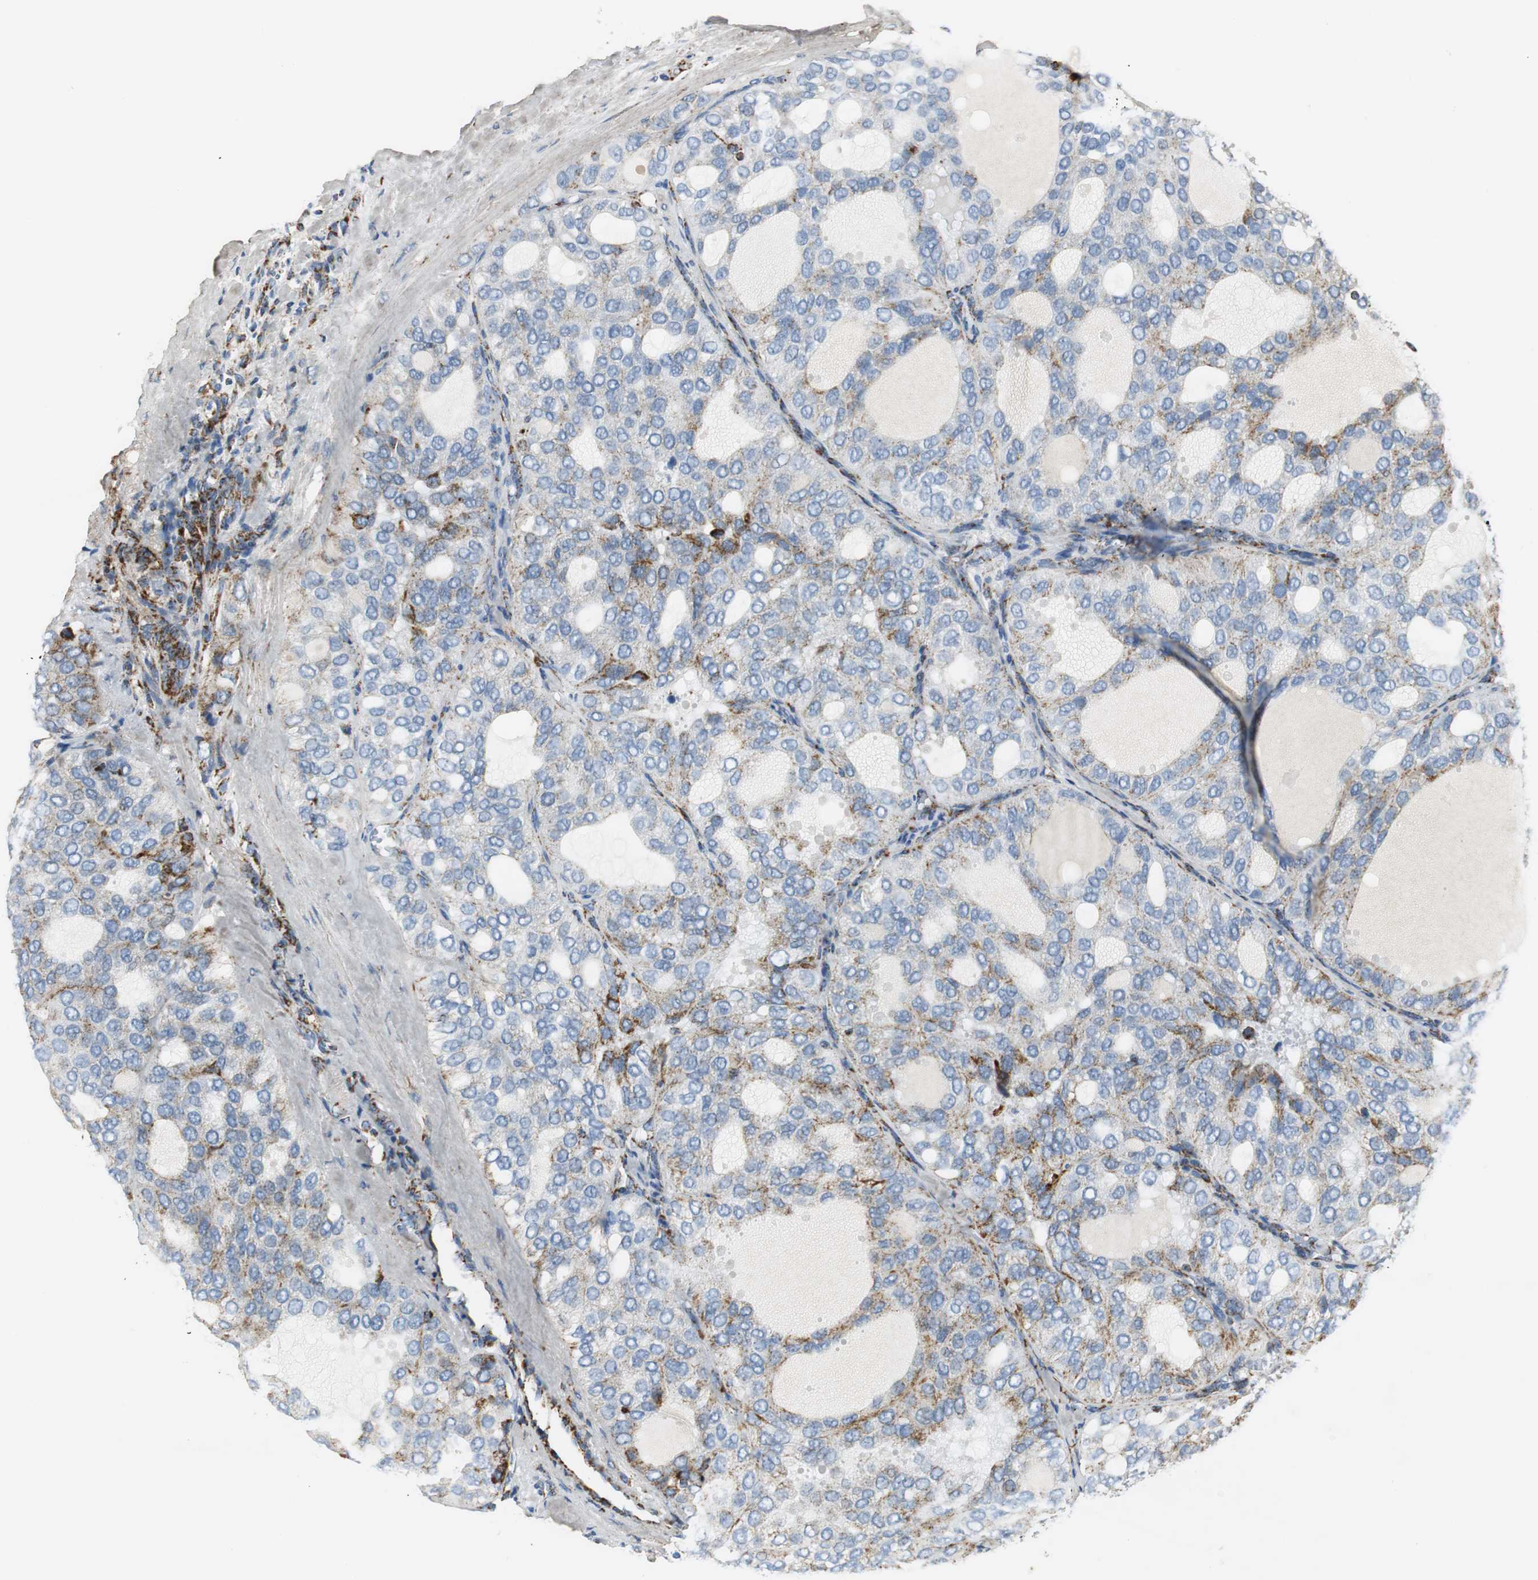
{"staining": {"intensity": "strong", "quantity": "<25%", "location": "cytoplasmic/membranous"}, "tissue": "thyroid cancer", "cell_type": "Tumor cells", "image_type": "cancer", "snomed": [{"axis": "morphology", "description": "Follicular adenoma carcinoma, NOS"}, {"axis": "topography", "description": "Thyroid gland"}], "caption": "A medium amount of strong cytoplasmic/membranous staining is present in approximately <25% of tumor cells in thyroid follicular adenoma carcinoma tissue.", "gene": "C1QTNF7", "patient": {"sex": "male", "age": 75}}